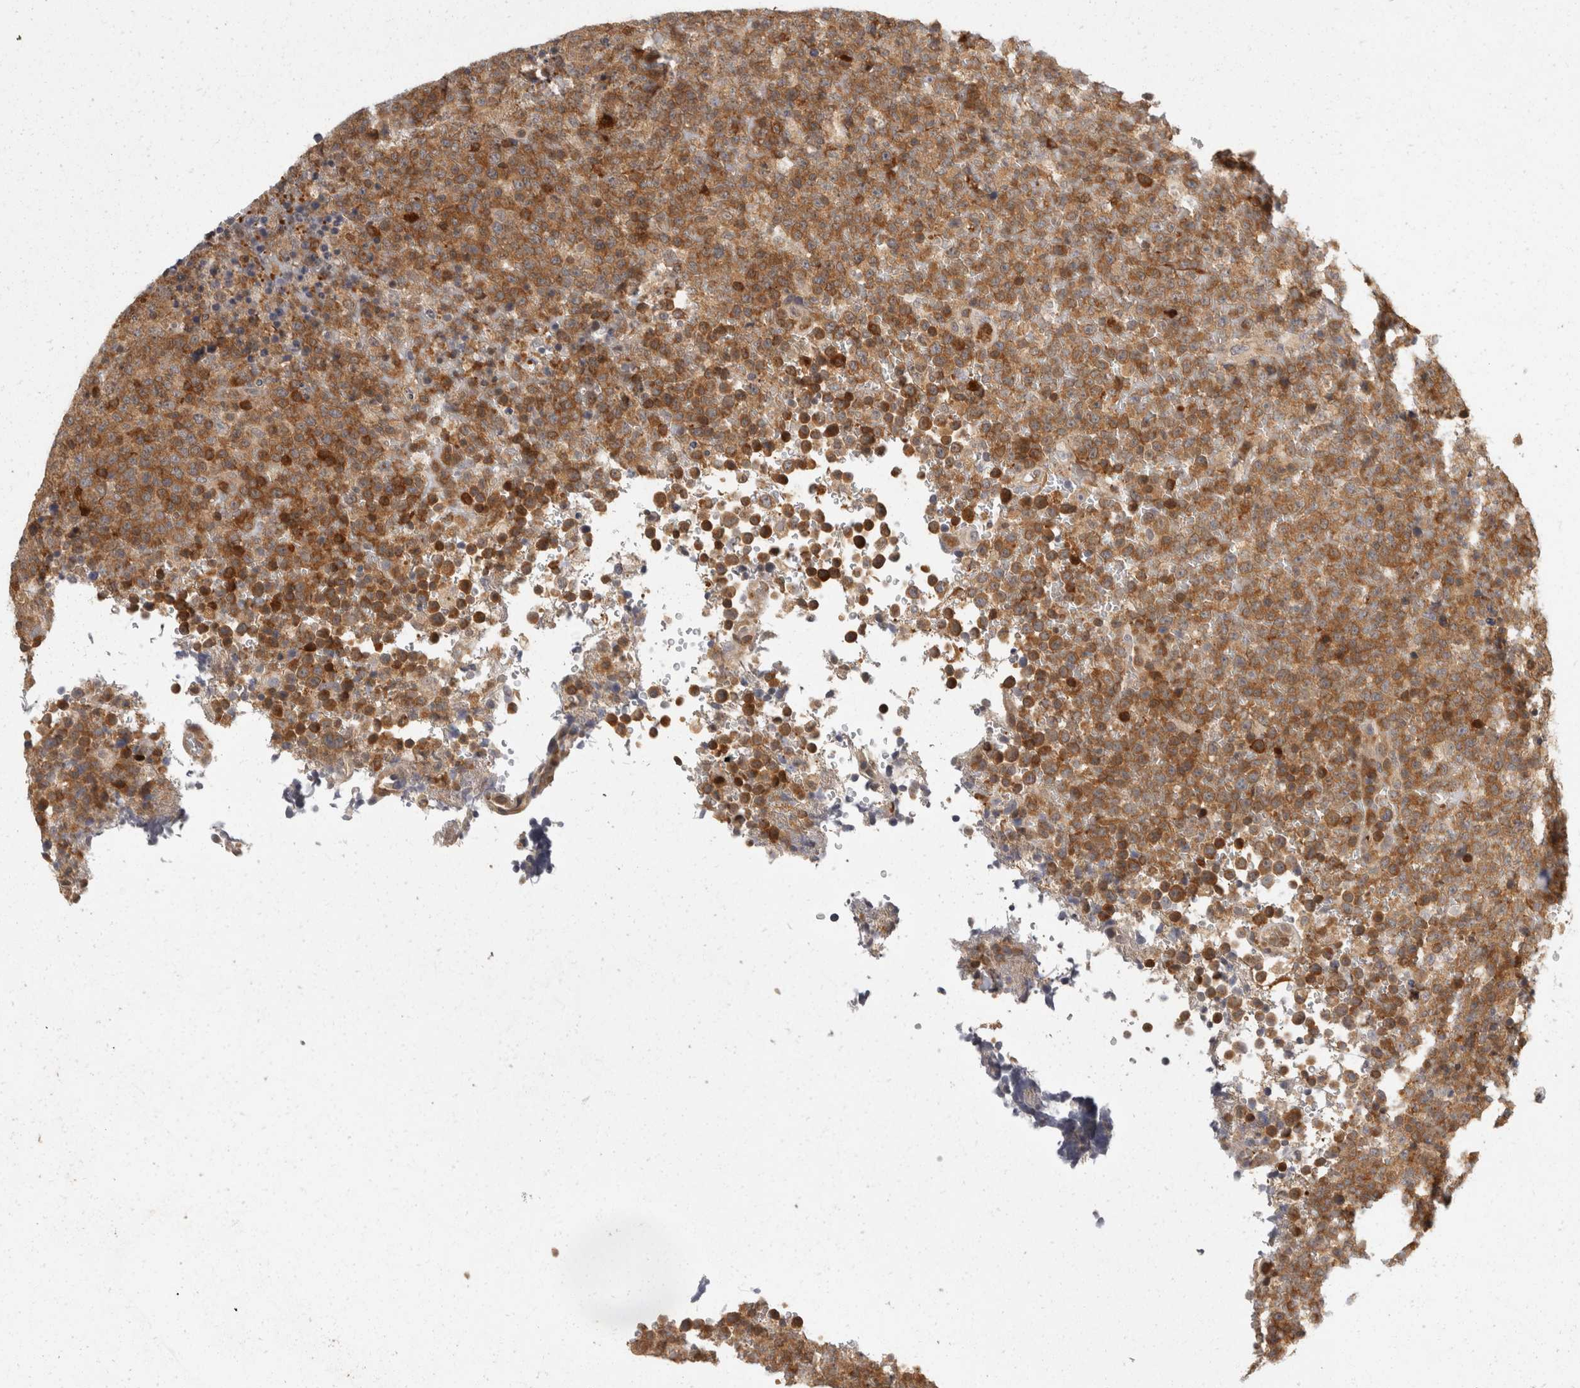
{"staining": {"intensity": "moderate", "quantity": ">75%", "location": "cytoplasmic/membranous"}, "tissue": "lymphoma", "cell_type": "Tumor cells", "image_type": "cancer", "snomed": [{"axis": "morphology", "description": "Malignant lymphoma, non-Hodgkin's type, High grade"}, {"axis": "topography", "description": "Lymph node"}], "caption": "This is an image of immunohistochemistry staining of high-grade malignant lymphoma, non-Hodgkin's type, which shows moderate positivity in the cytoplasmic/membranous of tumor cells.", "gene": "ACAT2", "patient": {"sex": "male", "age": 13}}